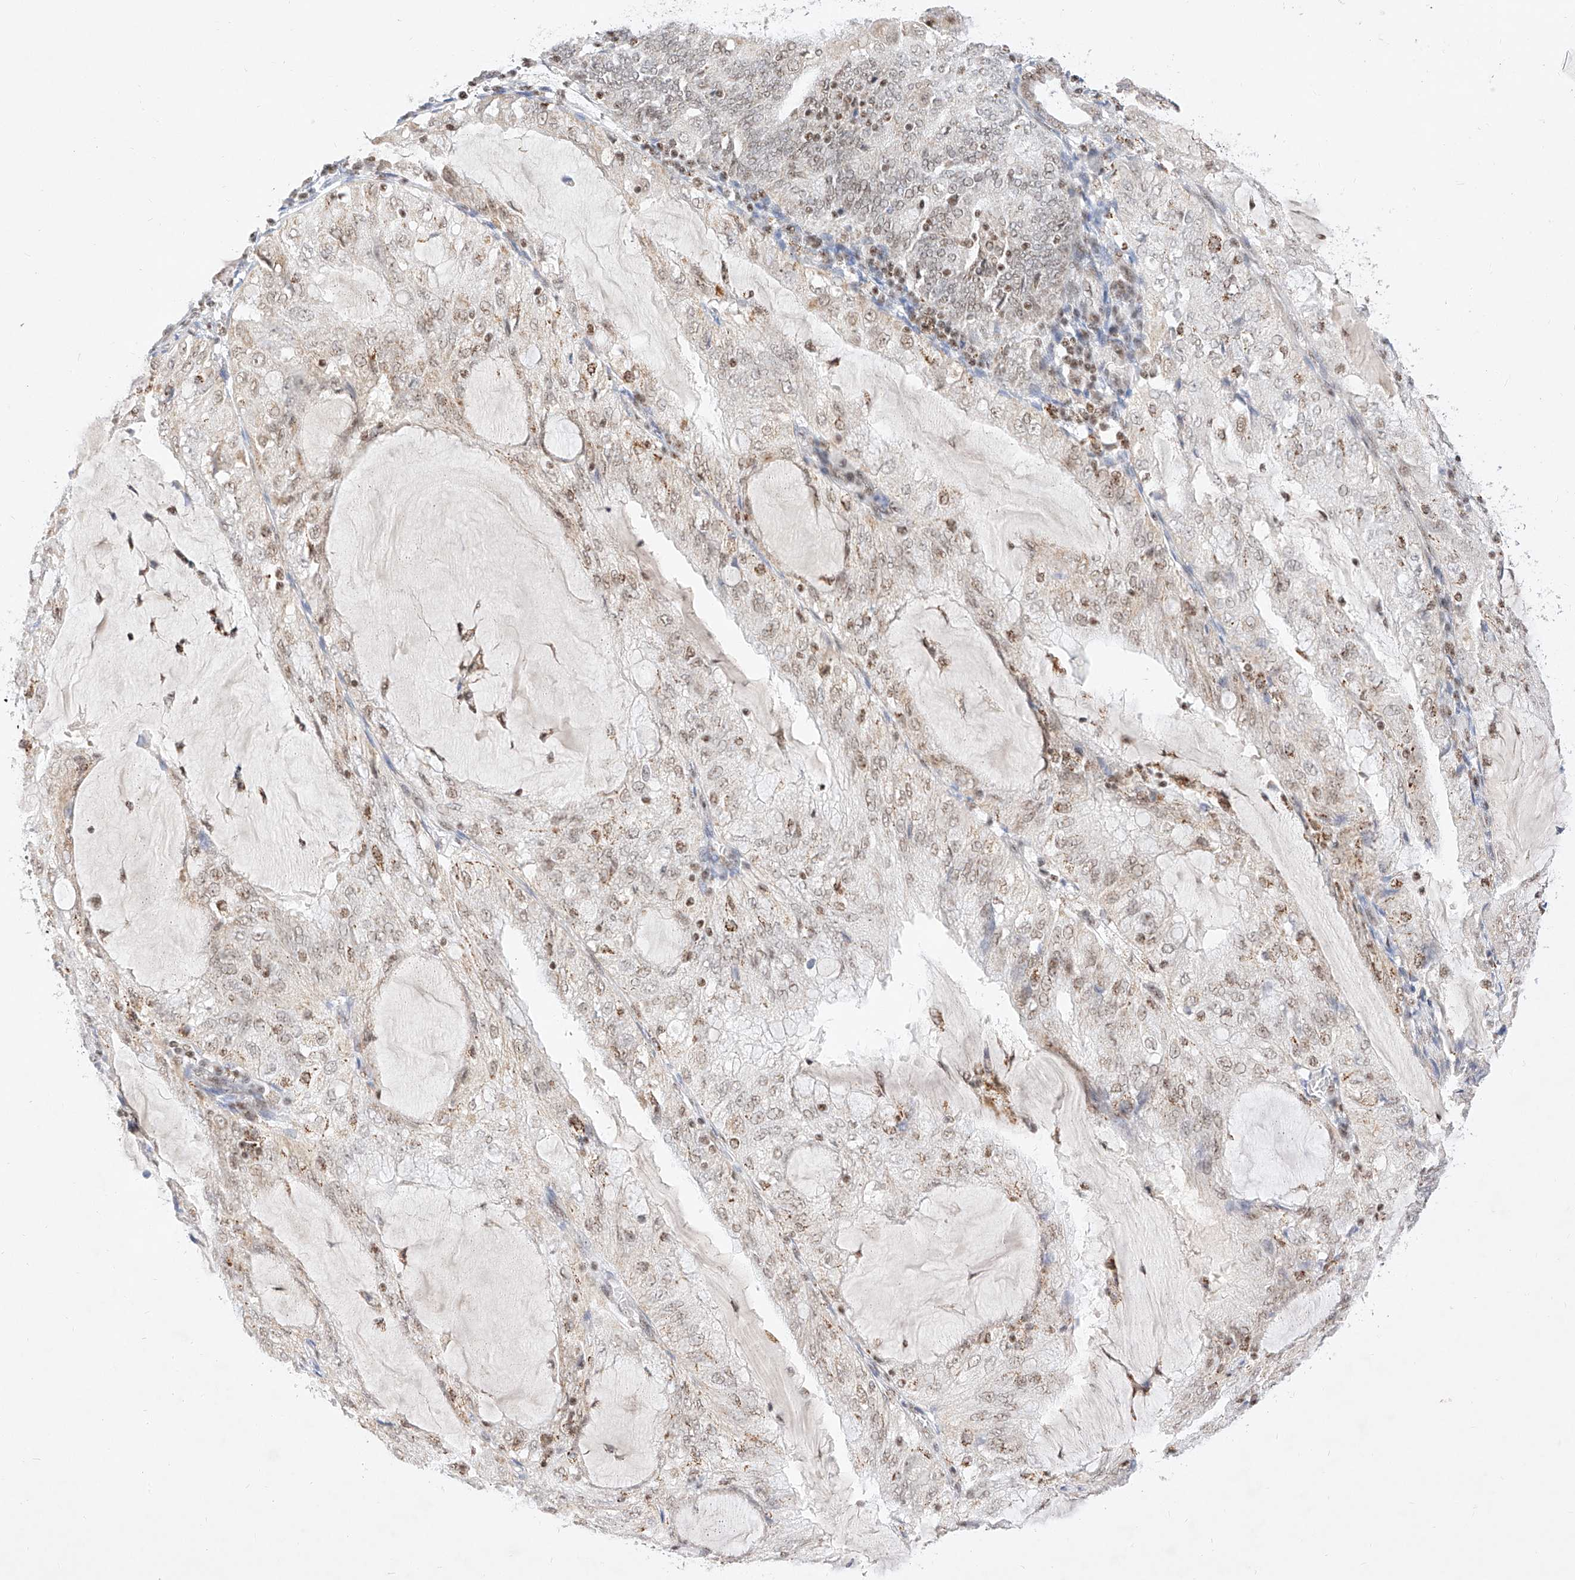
{"staining": {"intensity": "weak", "quantity": "25%-75%", "location": "nuclear"}, "tissue": "endometrial cancer", "cell_type": "Tumor cells", "image_type": "cancer", "snomed": [{"axis": "morphology", "description": "Adenocarcinoma, NOS"}, {"axis": "topography", "description": "Endometrium"}], "caption": "DAB (3,3'-diaminobenzidine) immunohistochemical staining of human endometrial cancer displays weak nuclear protein expression in about 25%-75% of tumor cells. Using DAB (brown) and hematoxylin (blue) stains, captured at high magnification using brightfield microscopy.", "gene": "NRF1", "patient": {"sex": "female", "age": 81}}